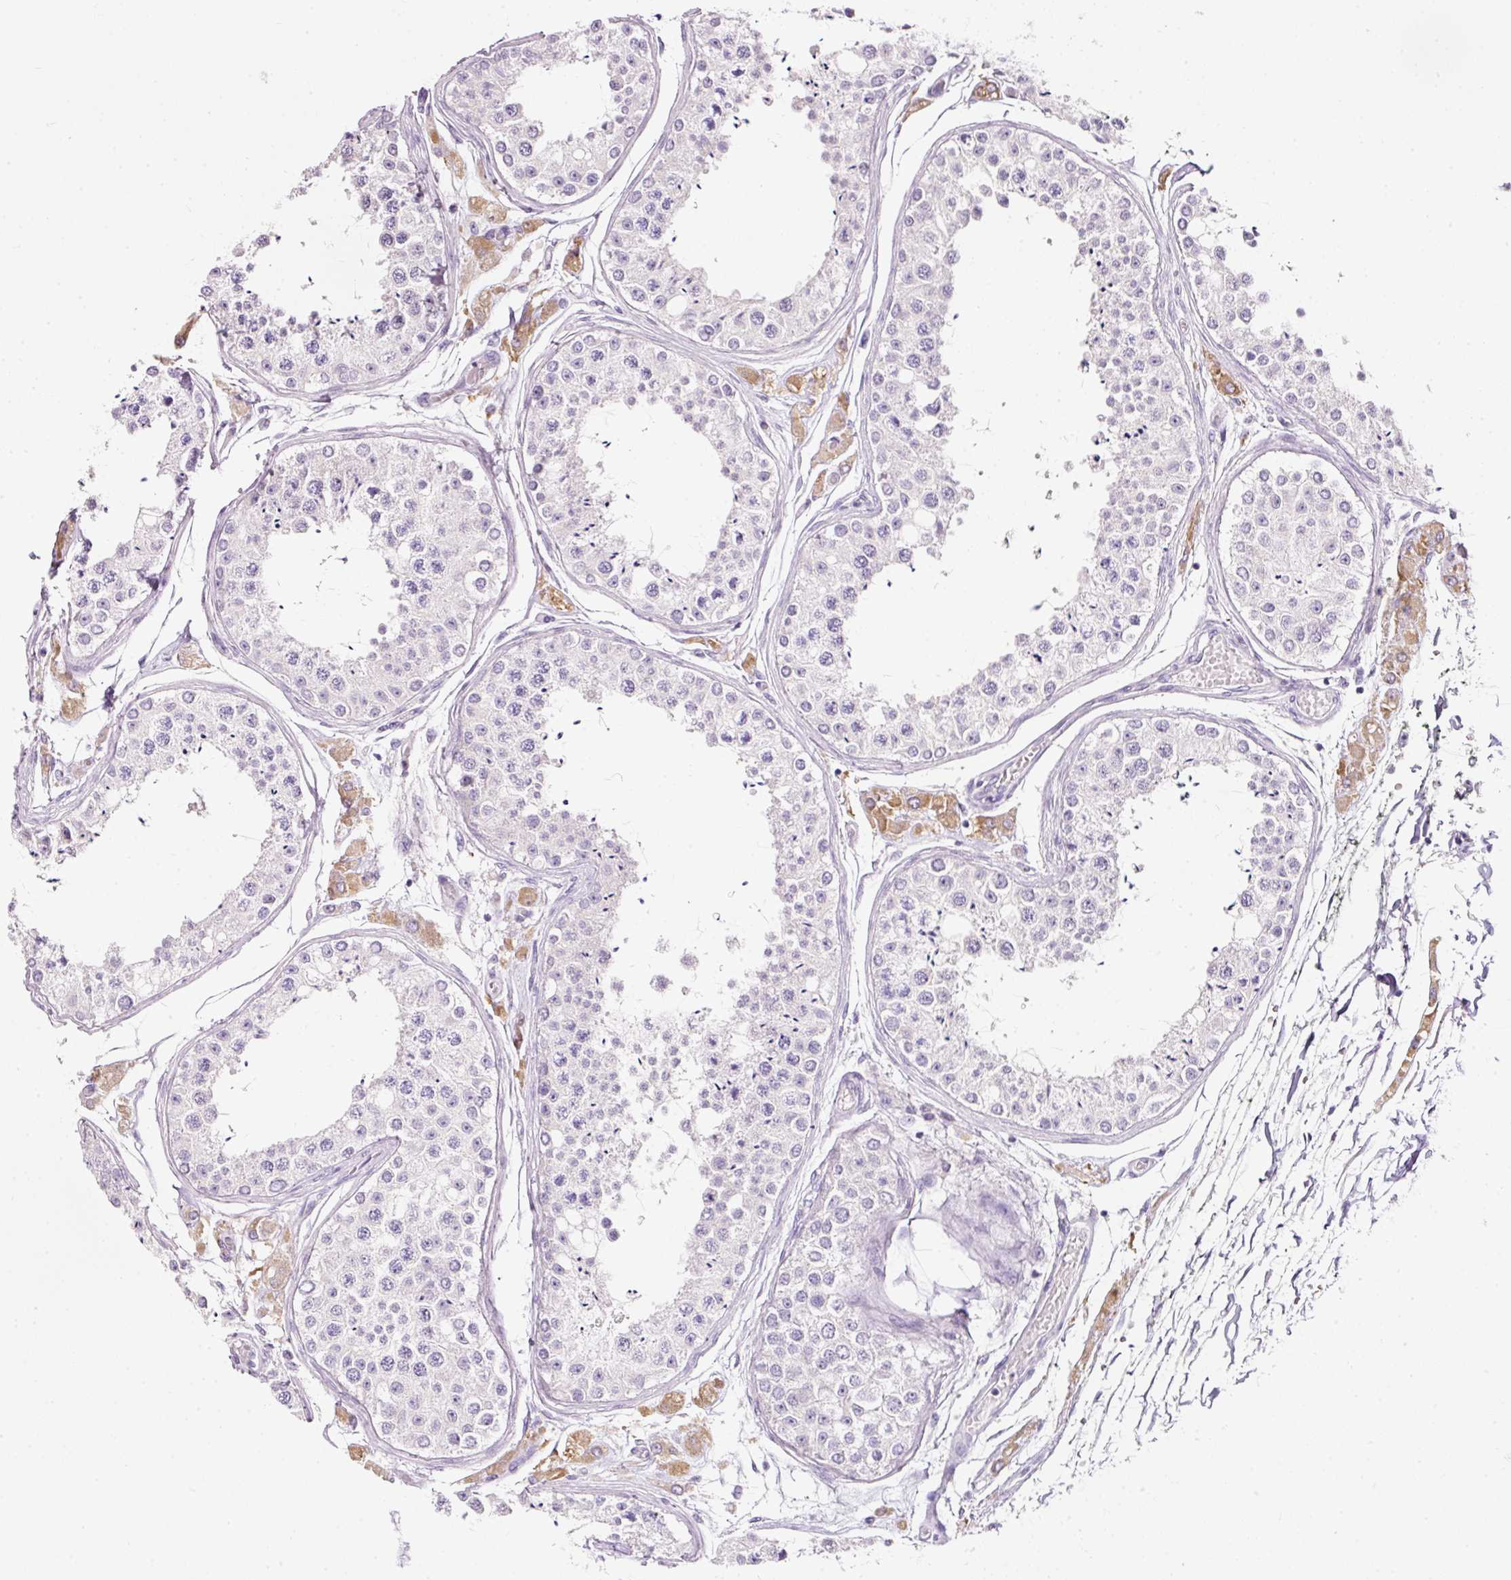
{"staining": {"intensity": "negative", "quantity": "none", "location": "none"}, "tissue": "testis", "cell_type": "Cells in seminiferous ducts", "image_type": "normal", "snomed": [{"axis": "morphology", "description": "Normal tissue, NOS"}, {"axis": "topography", "description": "Testis"}], "caption": "High power microscopy micrograph of an IHC micrograph of unremarkable testis, revealing no significant staining in cells in seminiferous ducts.", "gene": "SLC2A2", "patient": {"sex": "male", "age": 25}}